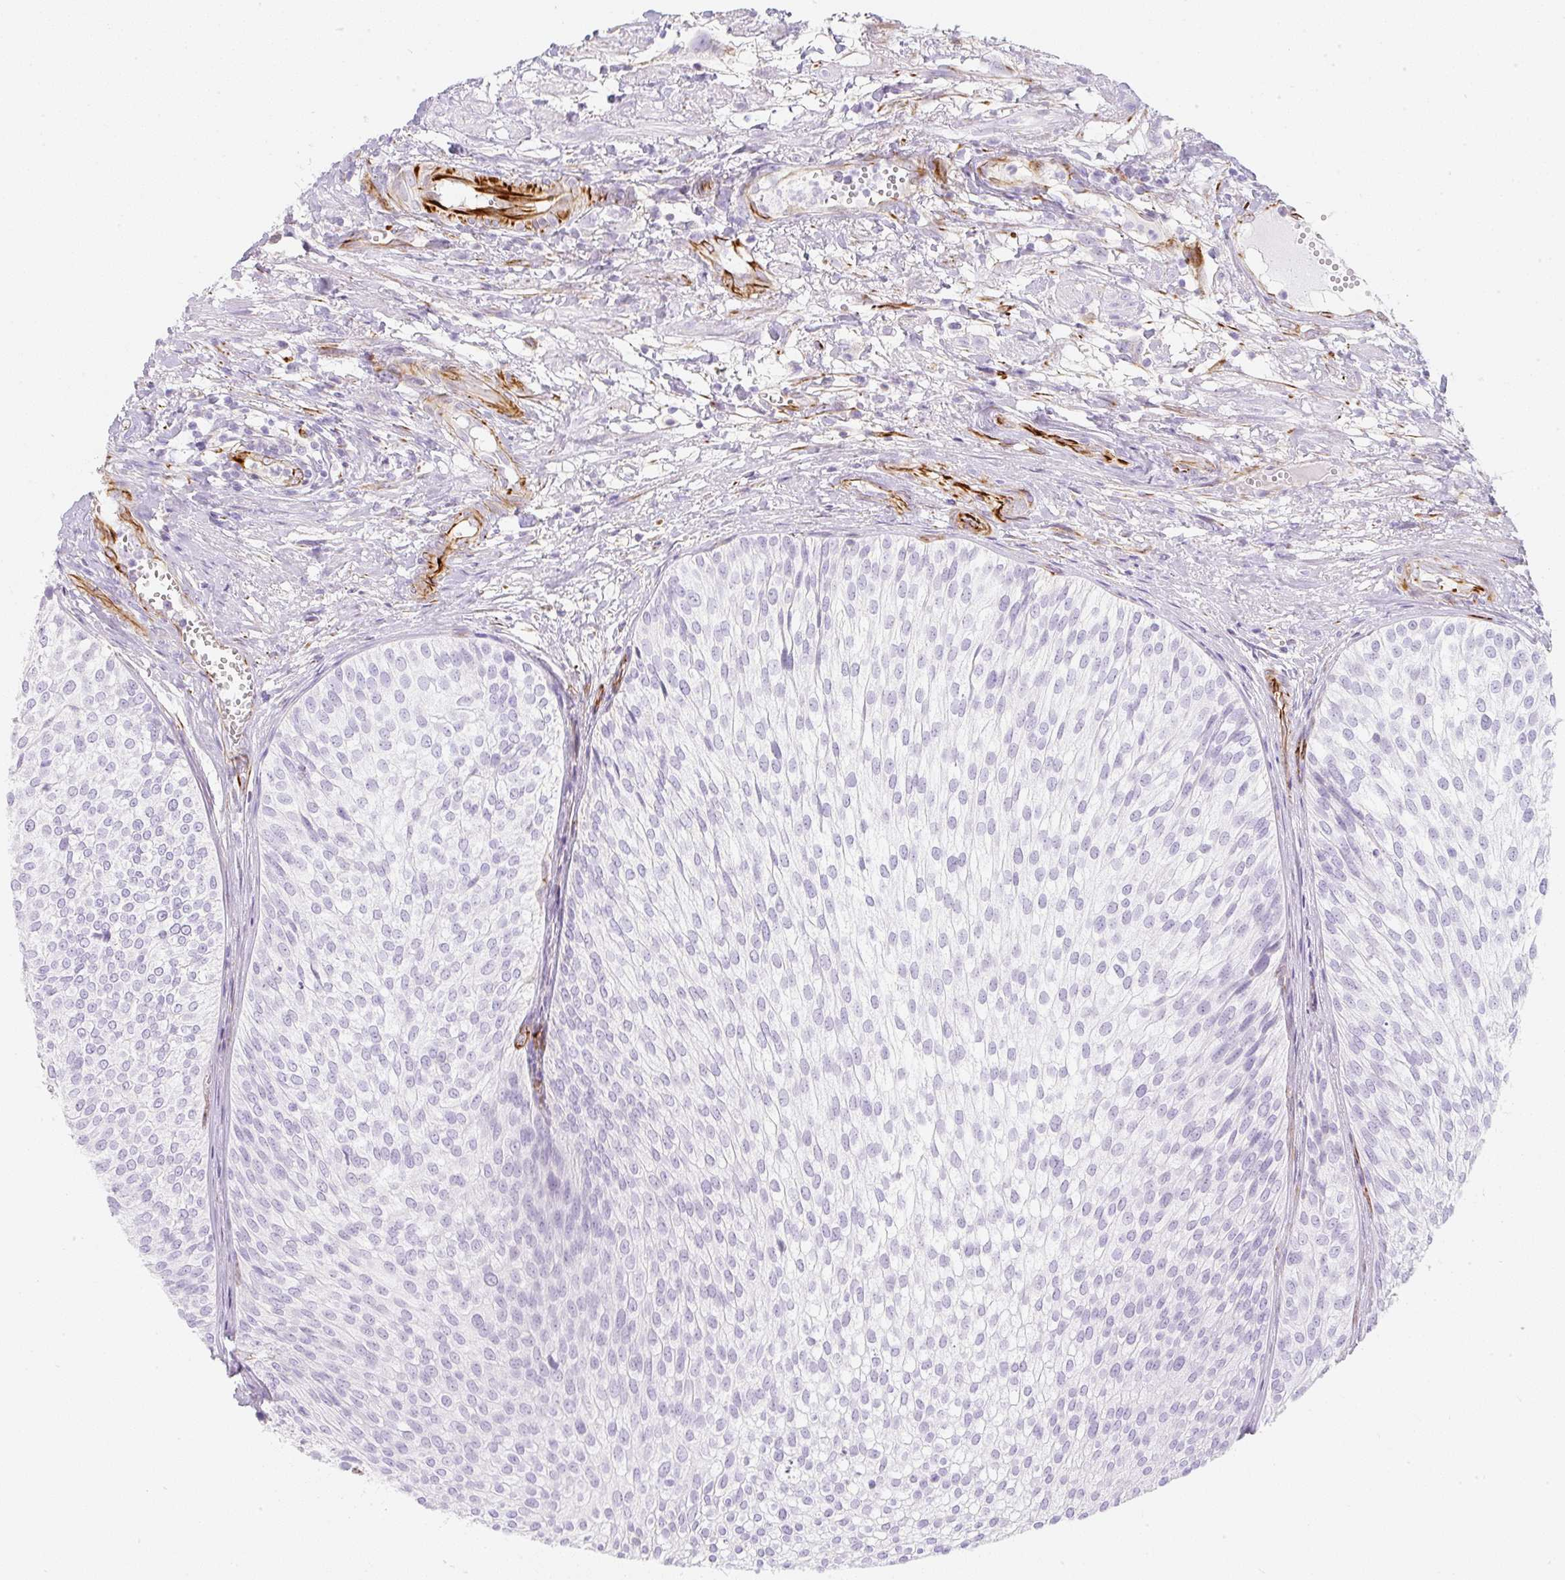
{"staining": {"intensity": "negative", "quantity": "none", "location": "none"}, "tissue": "urothelial cancer", "cell_type": "Tumor cells", "image_type": "cancer", "snomed": [{"axis": "morphology", "description": "Urothelial carcinoma, Low grade"}, {"axis": "topography", "description": "Urinary bladder"}], "caption": "Tumor cells are negative for protein expression in human urothelial carcinoma (low-grade).", "gene": "ZNF689", "patient": {"sex": "male", "age": 91}}